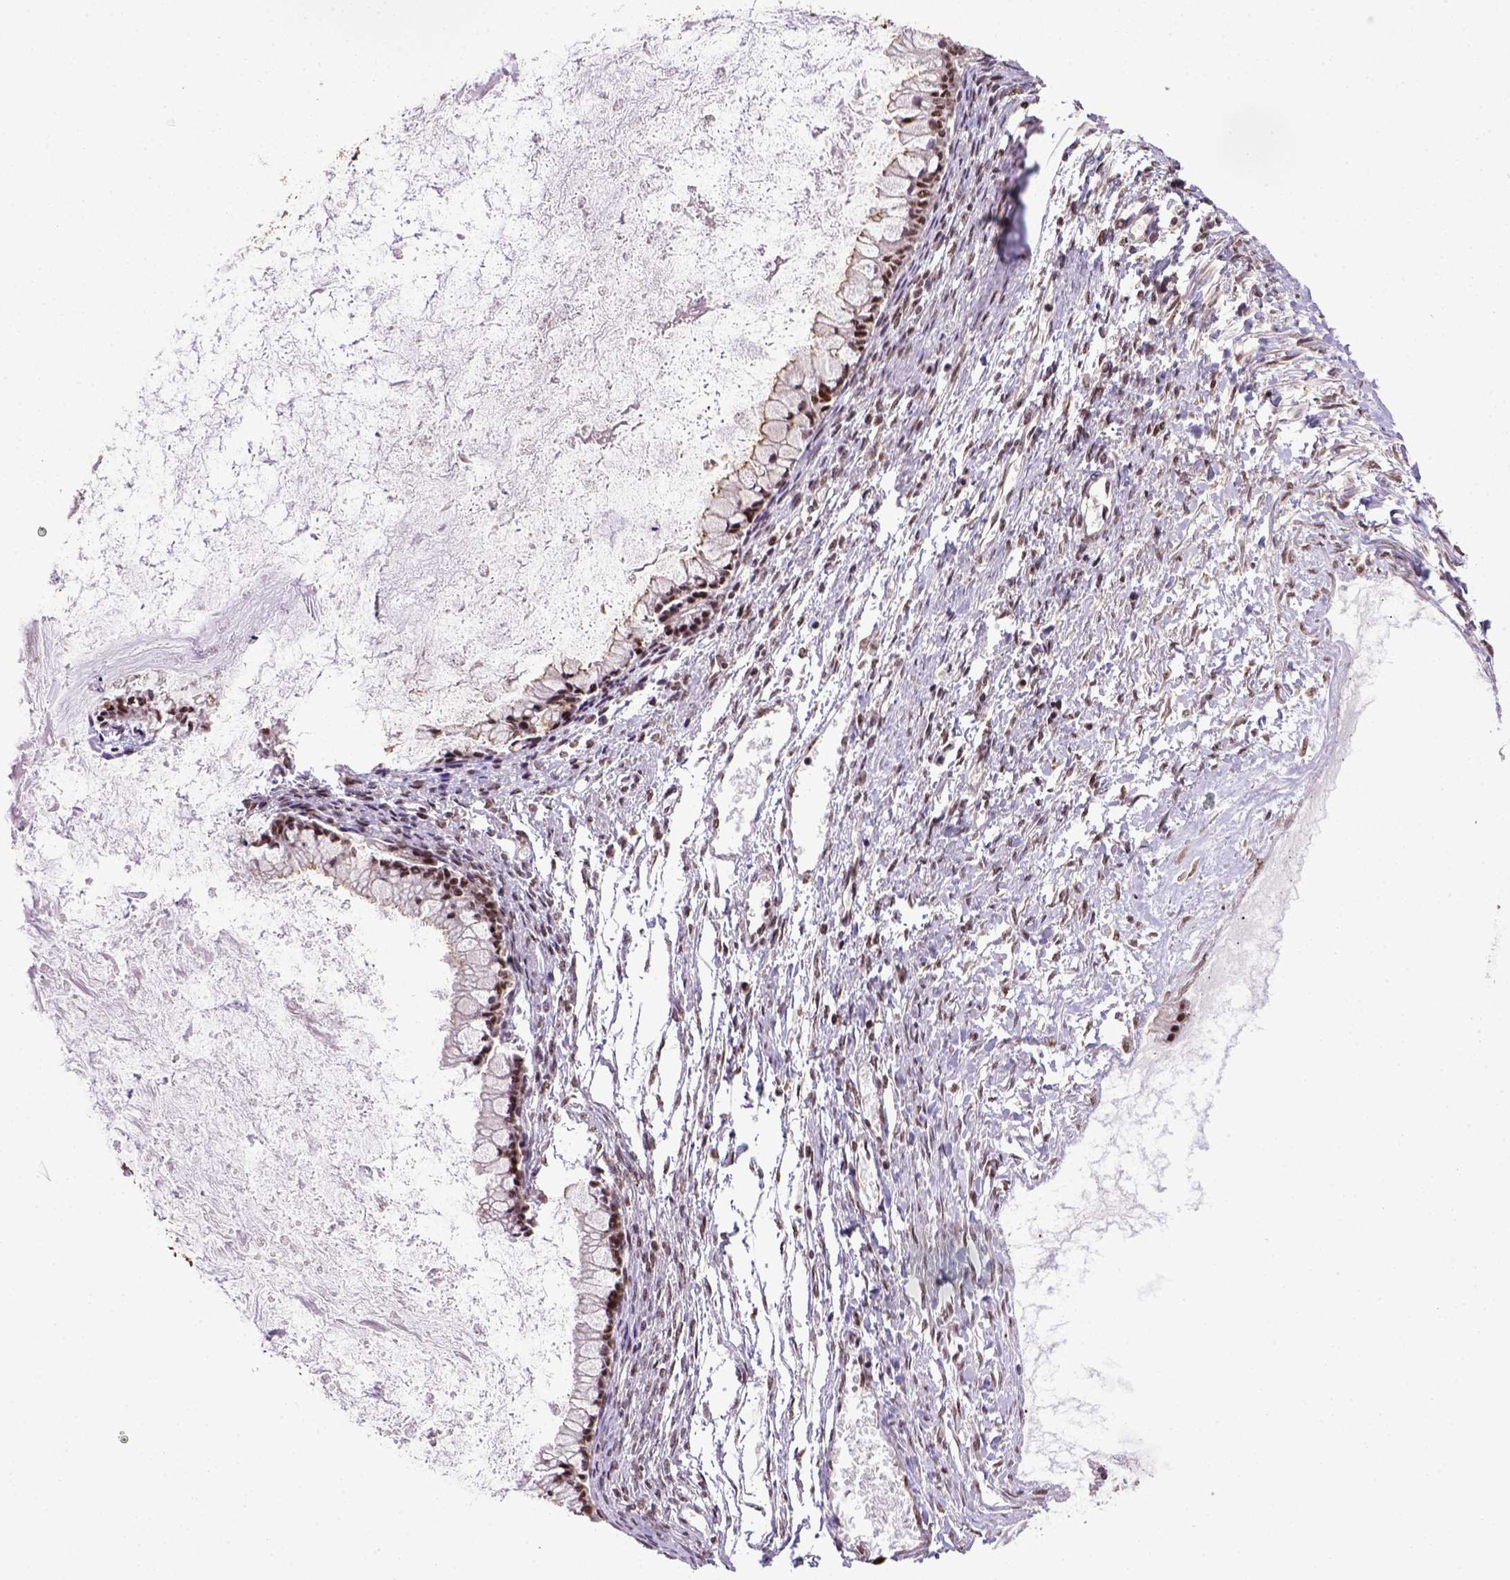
{"staining": {"intensity": "strong", "quantity": ">75%", "location": "nuclear"}, "tissue": "ovarian cancer", "cell_type": "Tumor cells", "image_type": "cancer", "snomed": [{"axis": "morphology", "description": "Cystadenocarcinoma, mucinous, NOS"}, {"axis": "topography", "description": "Ovary"}], "caption": "A brown stain highlights strong nuclear staining of a protein in ovarian mucinous cystadenocarcinoma tumor cells. (DAB (3,3'-diaminobenzidine) IHC, brown staining for protein, blue staining for nuclei).", "gene": "PPIG", "patient": {"sex": "female", "age": 67}}